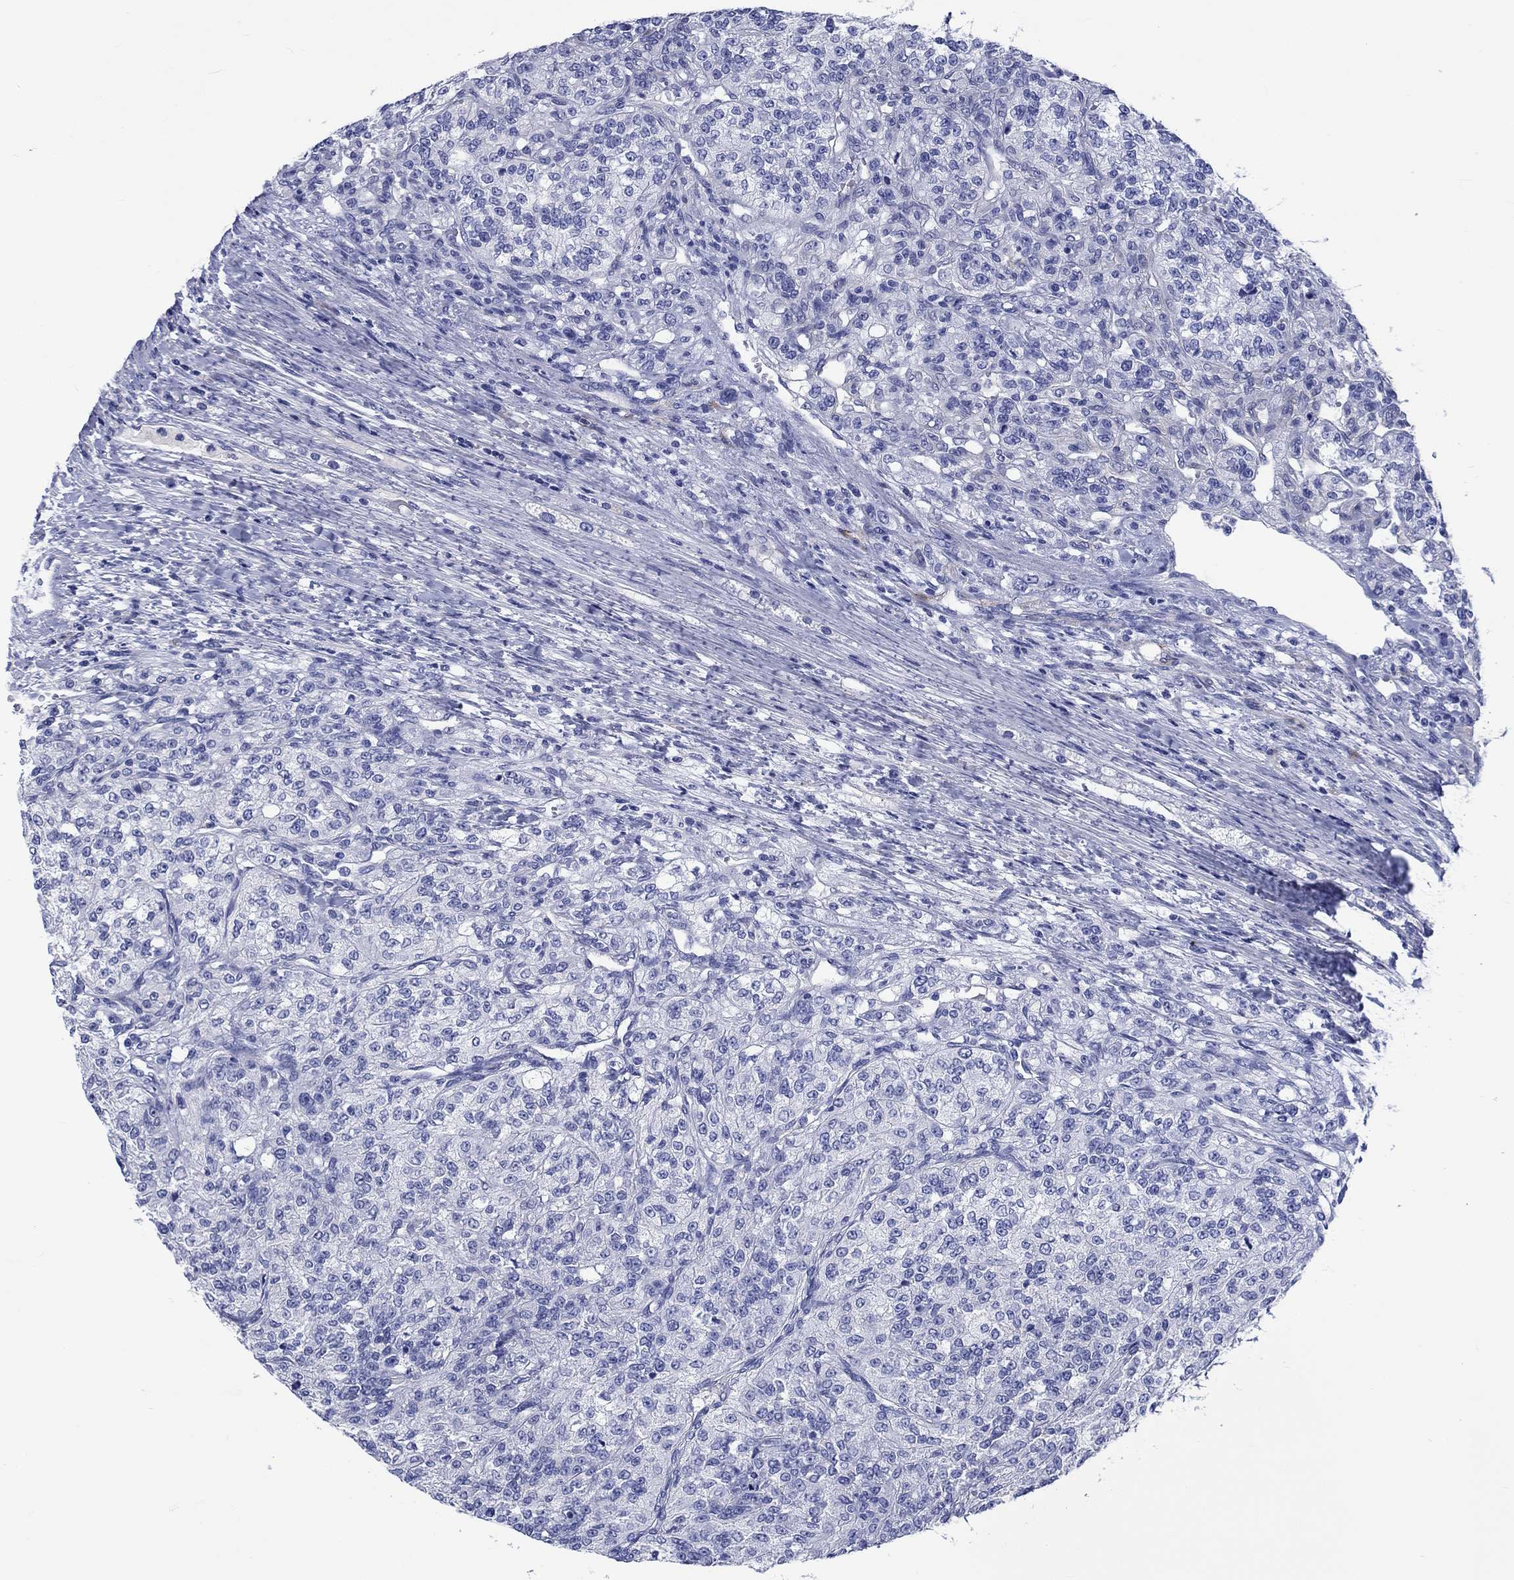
{"staining": {"intensity": "negative", "quantity": "none", "location": "none"}, "tissue": "renal cancer", "cell_type": "Tumor cells", "image_type": "cancer", "snomed": [{"axis": "morphology", "description": "Adenocarcinoma, NOS"}, {"axis": "topography", "description": "Kidney"}], "caption": "A high-resolution photomicrograph shows IHC staining of renal cancer, which displays no significant staining in tumor cells.", "gene": "CACNG3", "patient": {"sex": "female", "age": 63}}